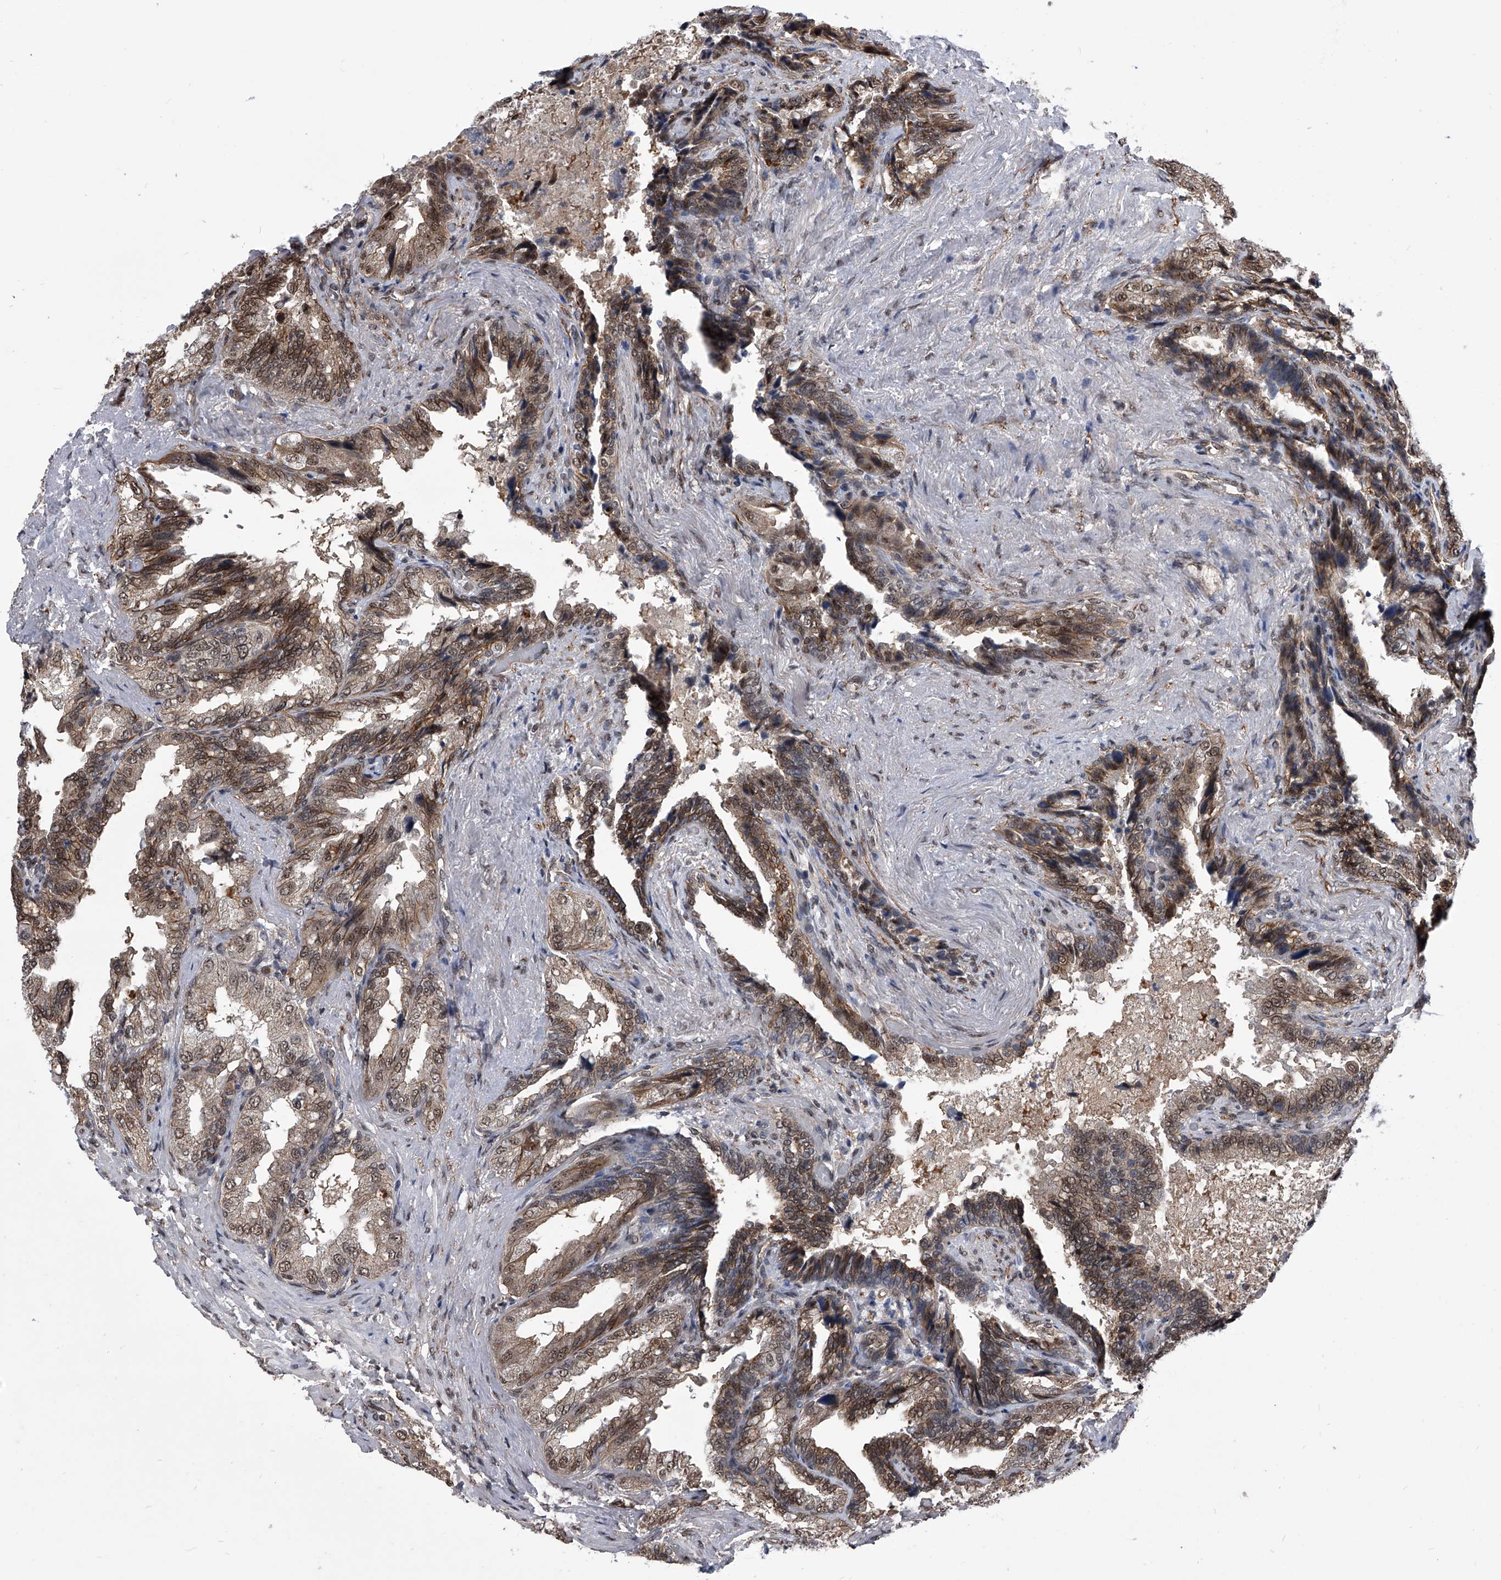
{"staining": {"intensity": "moderate", "quantity": ">75%", "location": "cytoplasmic/membranous,nuclear"}, "tissue": "seminal vesicle", "cell_type": "Glandular cells", "image_type": "normal", "snomed": [{"axis": "morphology", "description": "Normal tissue, NOS"}, {"axis": "topography", "description": "Seminal veicle"}, {"axis": "topography", "description": "Peripheral nerve tissue"}], "caption": "Seminal vesicle stained for a protein demonstrates moderate cytoplasmic/membranous,nuclear positivity in glandular cells.", "gene": "ZNF76", "patient": {"sex": "male", "age": 63}}